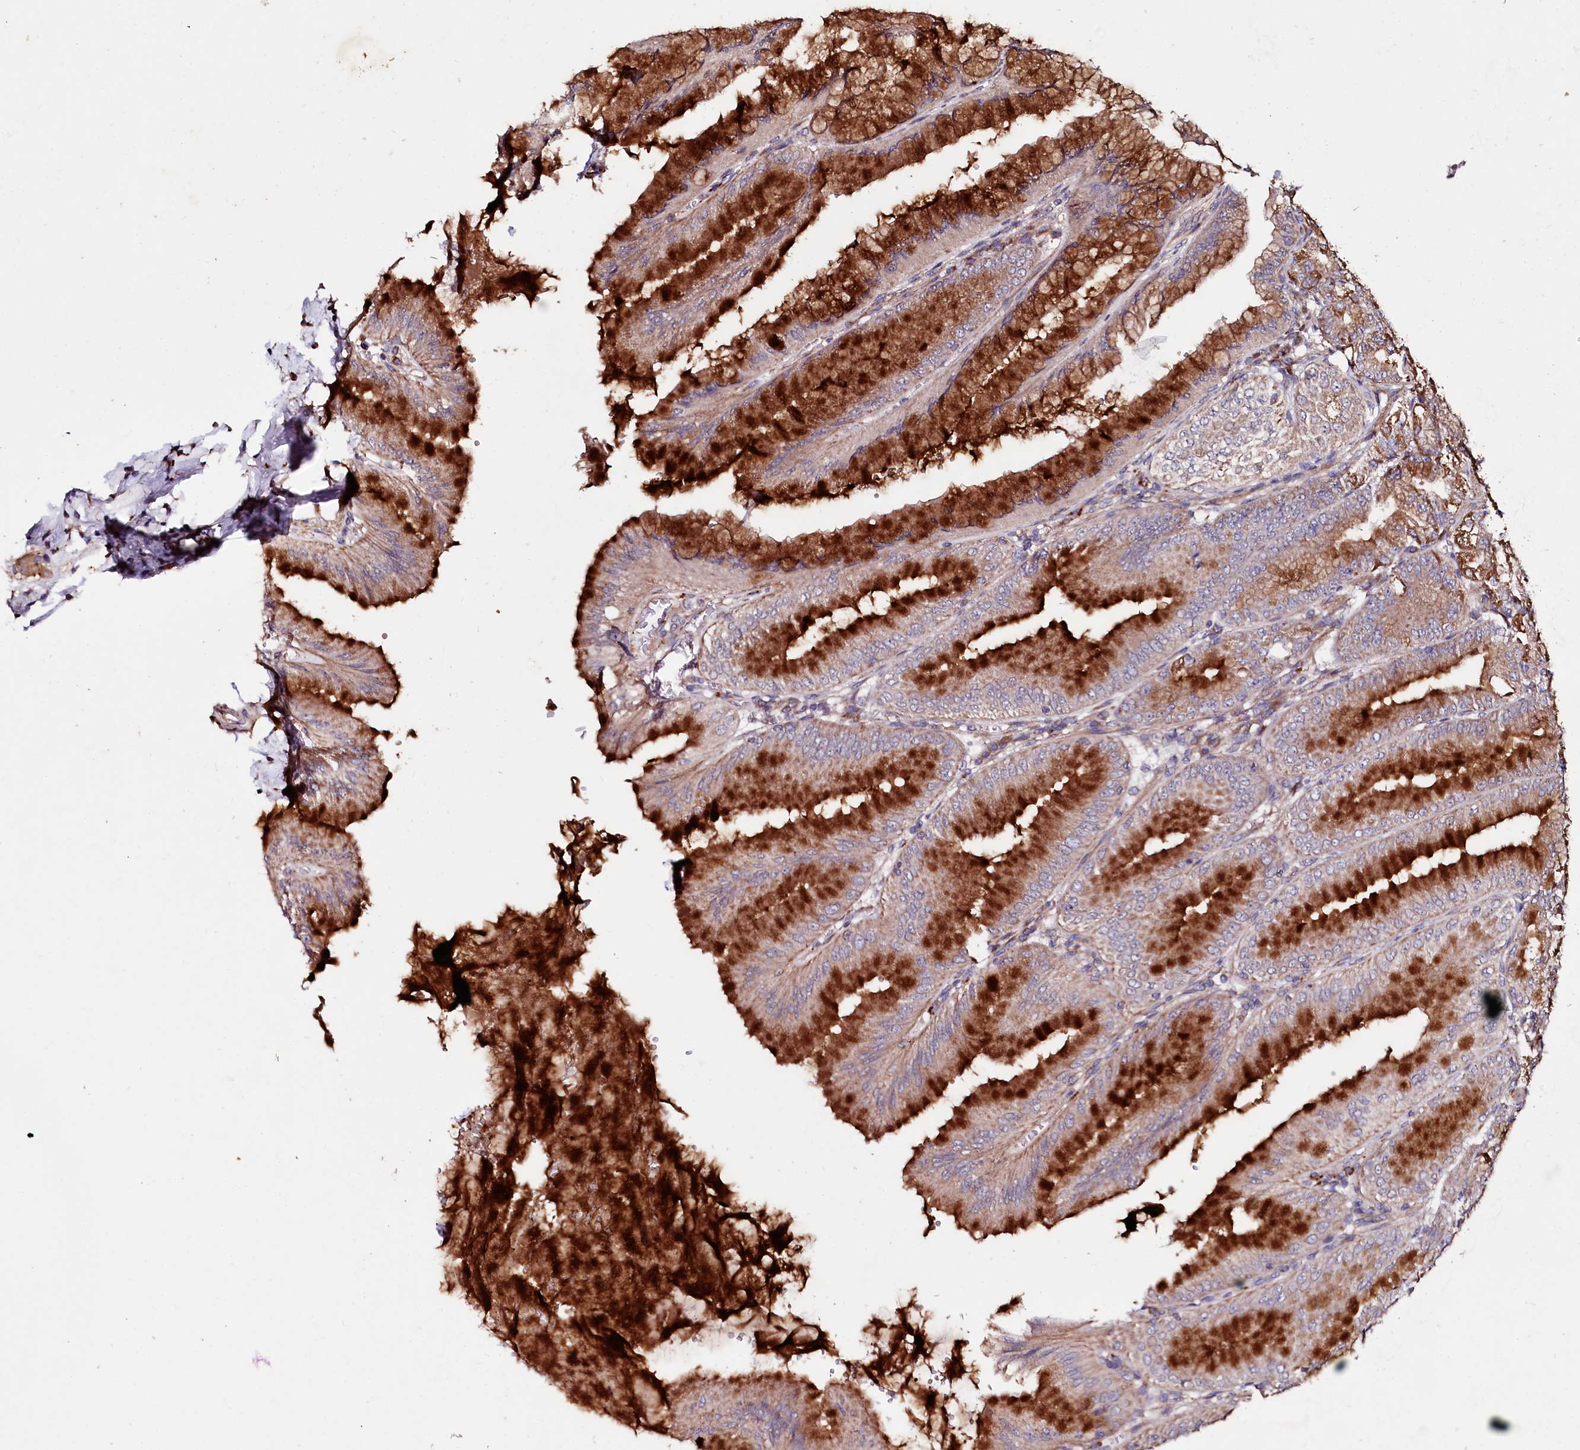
{"staining": {"intensity": "strong", "quantity": "25%-75%", "location": "cytoplasmic/membranous"}, "tissue": "stomach", "cell_type": "Glandular cells", "image_type": "normal", "snomed": [{"axis": "morphology", "description": "Normal tissue, NOS"}, {"axis": "topography", "description": "Stomach, lower"}], "caption": "Protein staining of unremarkable stomach demonstrates strong cytoplasmic/membranous expression in approximately 25%-75% of glandular cells. (Stains: DAB in brown, nuclei in blue, Microscopy: brightfield microscopy at high magnification).", "gene": "SPRYD3", "patient": {"sex": "male", "age": 71}}